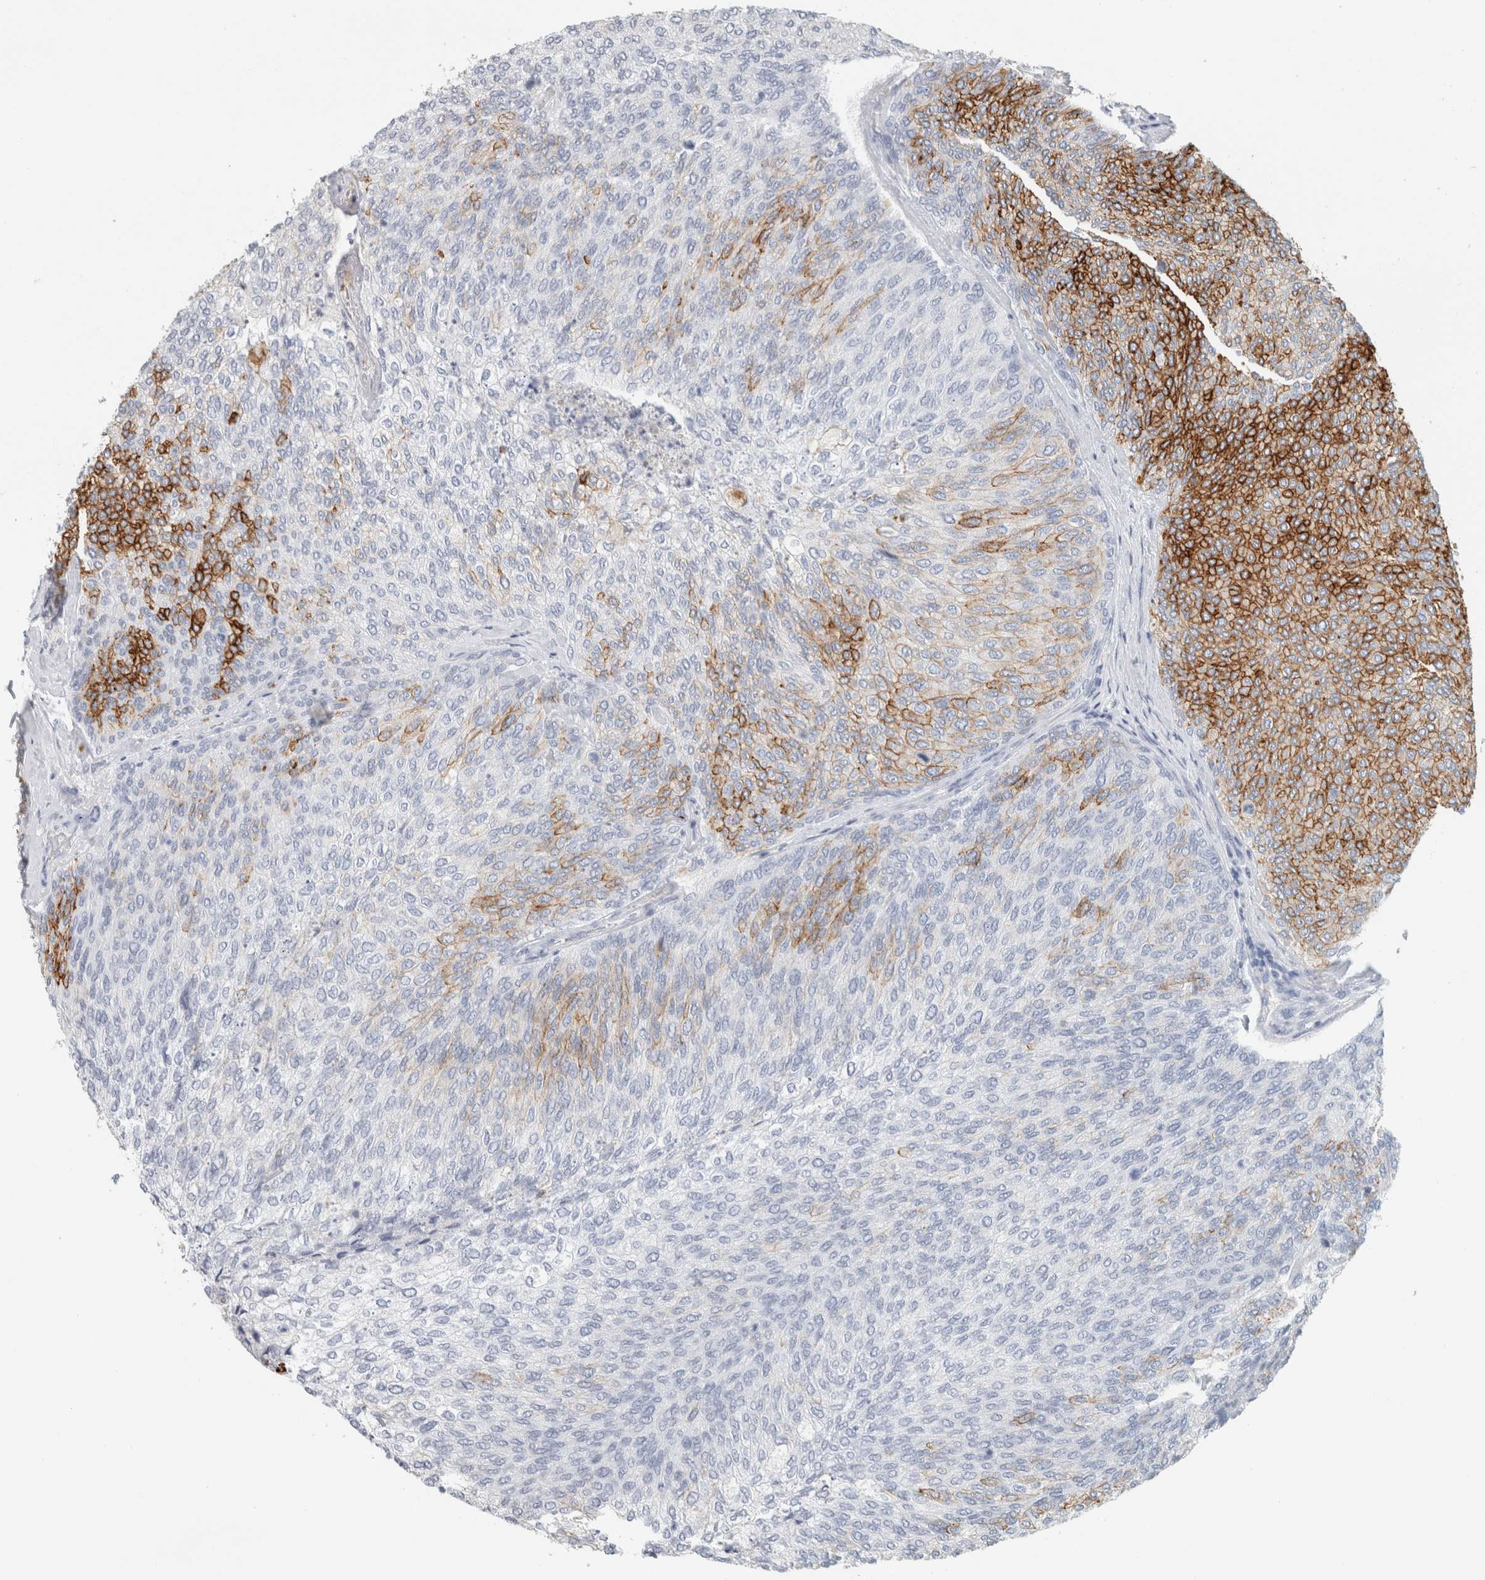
{"staining": {"intensity": "strong", "quantity": "<25%", "location": "cytoplasmic/membranous"}, "tissue": "urothelial cancer", "cell_type": "Tumor cells", "image_type": "cancer", "snomed": [{"axis": "morphology", "description": "Urothelial carcinoma, Low grade"}, {"axis": "topography", "description": "Urinary bladder"}], "caption": "DAB immunohistochemical staining of urothelial cancer exhibits strong cytoplasmic/membranous protein expression in approximately <25% of tumor cells.", "gene": "CD36", "patient": {"sex": "female", "age": 79}}